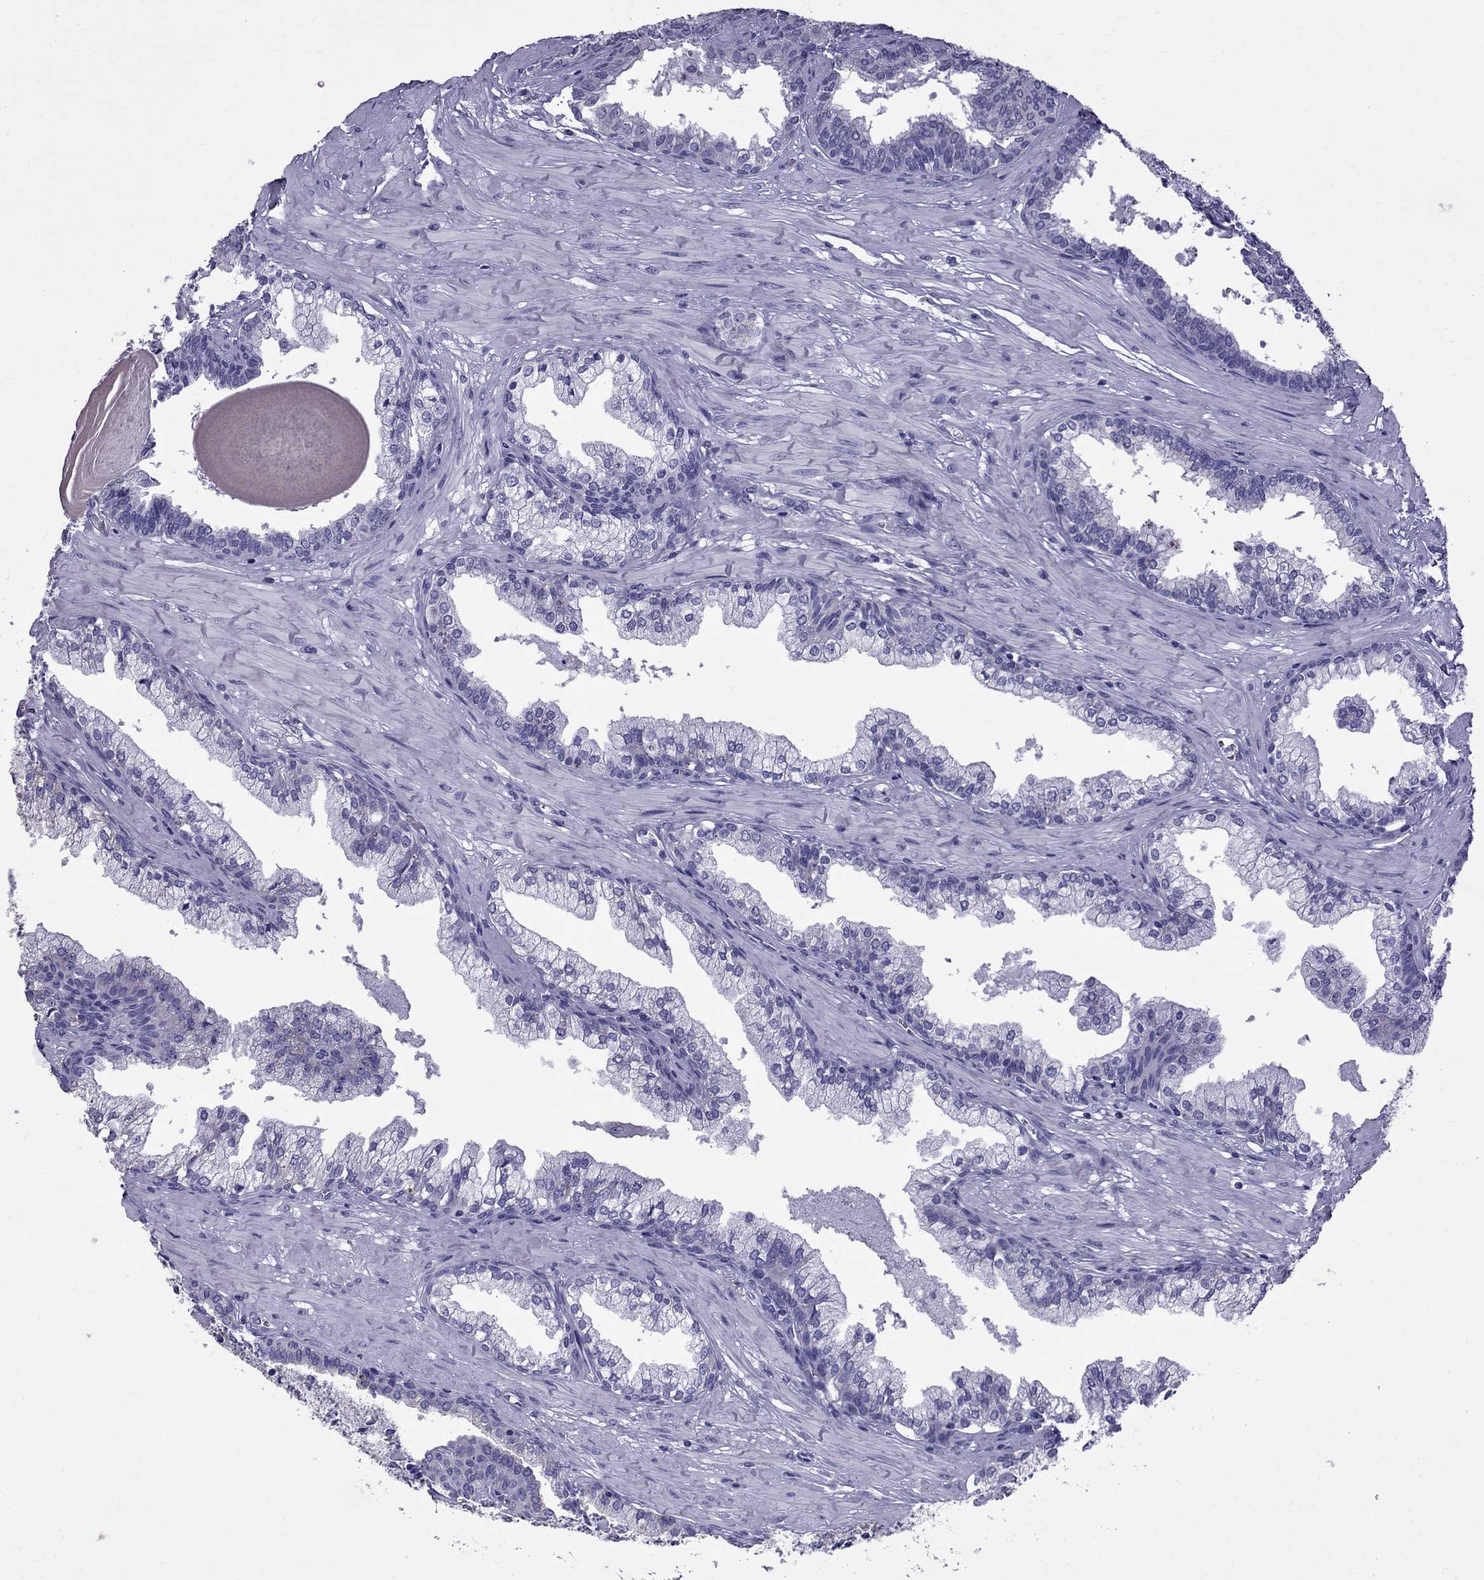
{"staining": {"intensity": "negative", "quantity": "none", "location": "none"}, "tissue": "prostate cancer", "cell_type": "Tumor cells", "image_type": "cancer", "snomed": [{"axis": "morphology", "description": "Adenocarcinoma, NOS"}, {"axis": "topography", "description": "Prostate and seminal vesicle, NOS"}, {"axis": "topography", "description": "Prostate"}], "caption": "IHC histopathology image of prostate cancer (adenocarcinoma) stained for a protein (brown), which displays no positivity in tumor cells.", "gene": "TTLL13", "patient": {"sex": "male", "age": 44}}